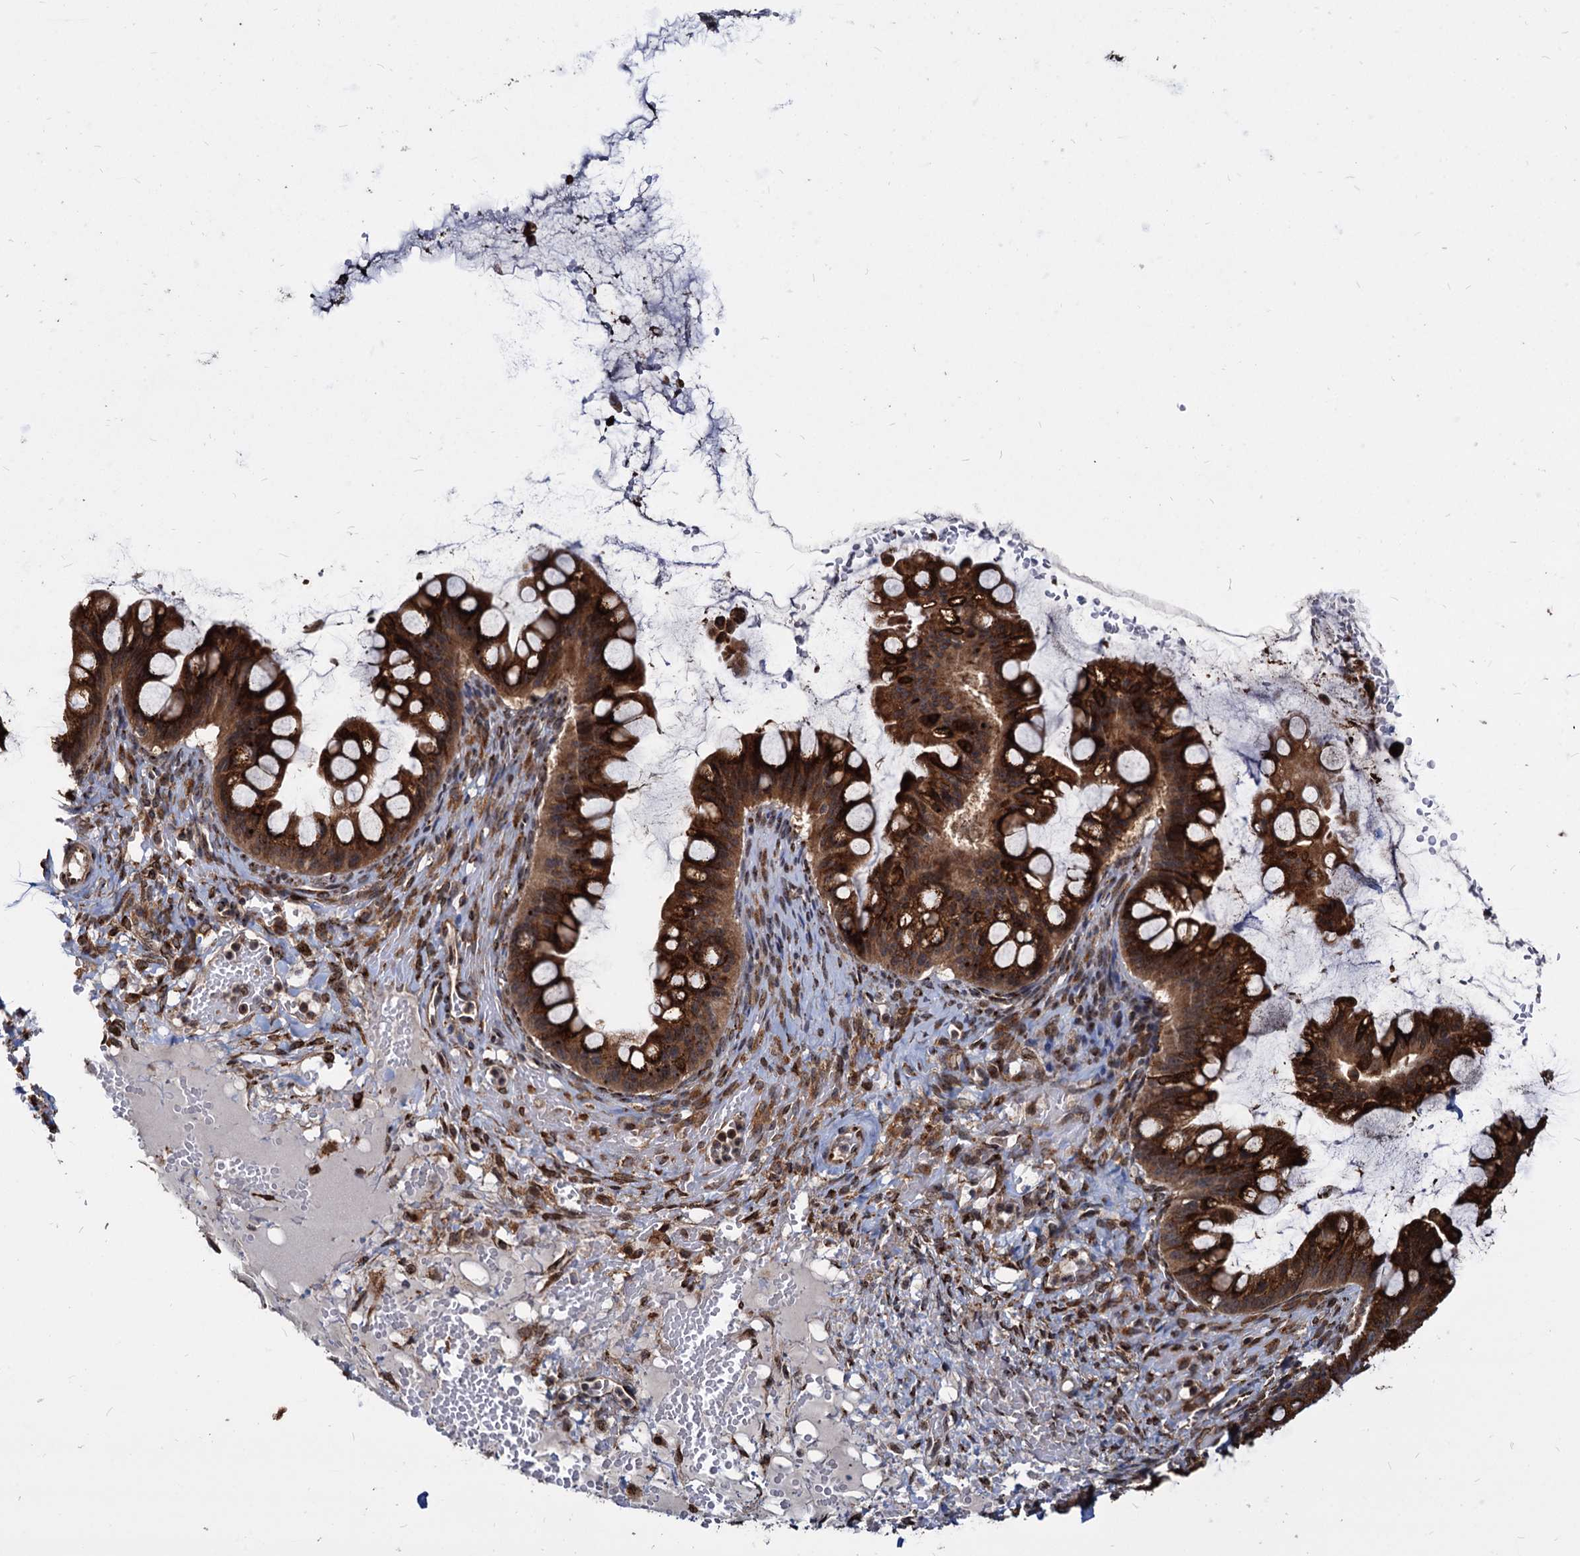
{"staining": {"intensity": "strong", "quantity": ">75%", "location": "cytoplasmic/membranous"}, "tissue": "ovarian cancer", "cell_type": "Tumor cells", "image_type": "cancer", "snomed": [{"axis": "morphology", "description": "Cystadenocarcinoma, mucinous, NOS"}, {"axis": "topography", "description": "Ovary"}], "caption": "Immunohistochemical staining of human ovarian mucinous cystadenocarcinoma demonstrates strong cytoplasmic/membranous protein positivity in approximately >75% of tumor cells.", "gene": "SAAL1", "patient": {"sex": "female", "age": 73}}